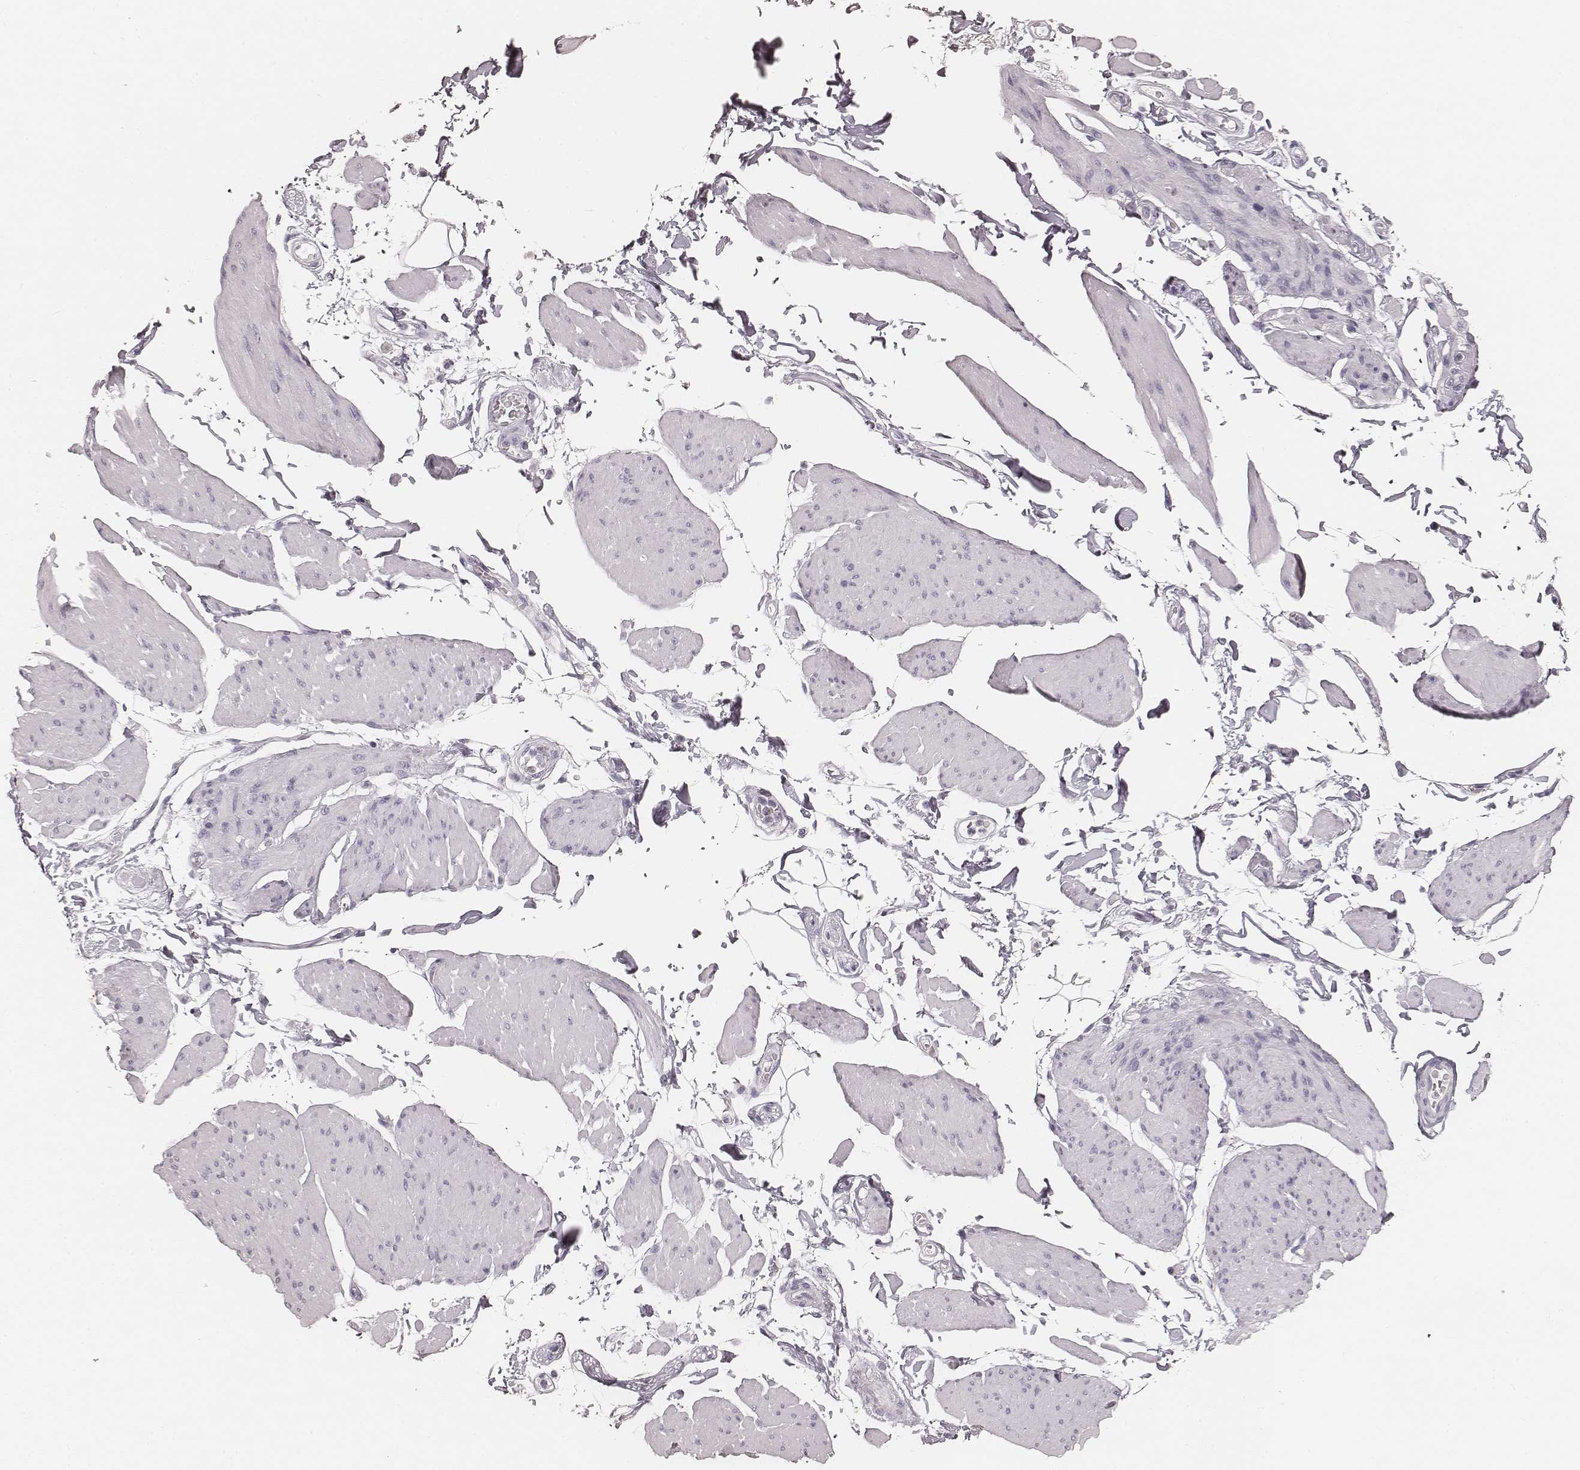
{"staining": {"intensity": "negative", "quantity": "none", "location": "none"}, "tissue": "smooth muscle", "cell_type": "Smooth muscle cells", "image_type": "normal", "snomed": [{"axis": "morphology", "description": "Normal tissue, NOS"}, {"axis": "topography", "description": "Adipose tissue"}, {"axis": "topography", "description": "Smooth muscle"}, {"axis": "topography", "description": "Peripheral nerve tissue"}], "caption": "Image shows no significant protein staining in smooth muscle cells of benign smooth muscle.", "gene": "HNF4G", "patient": {"sex": "male", "age": 83}}